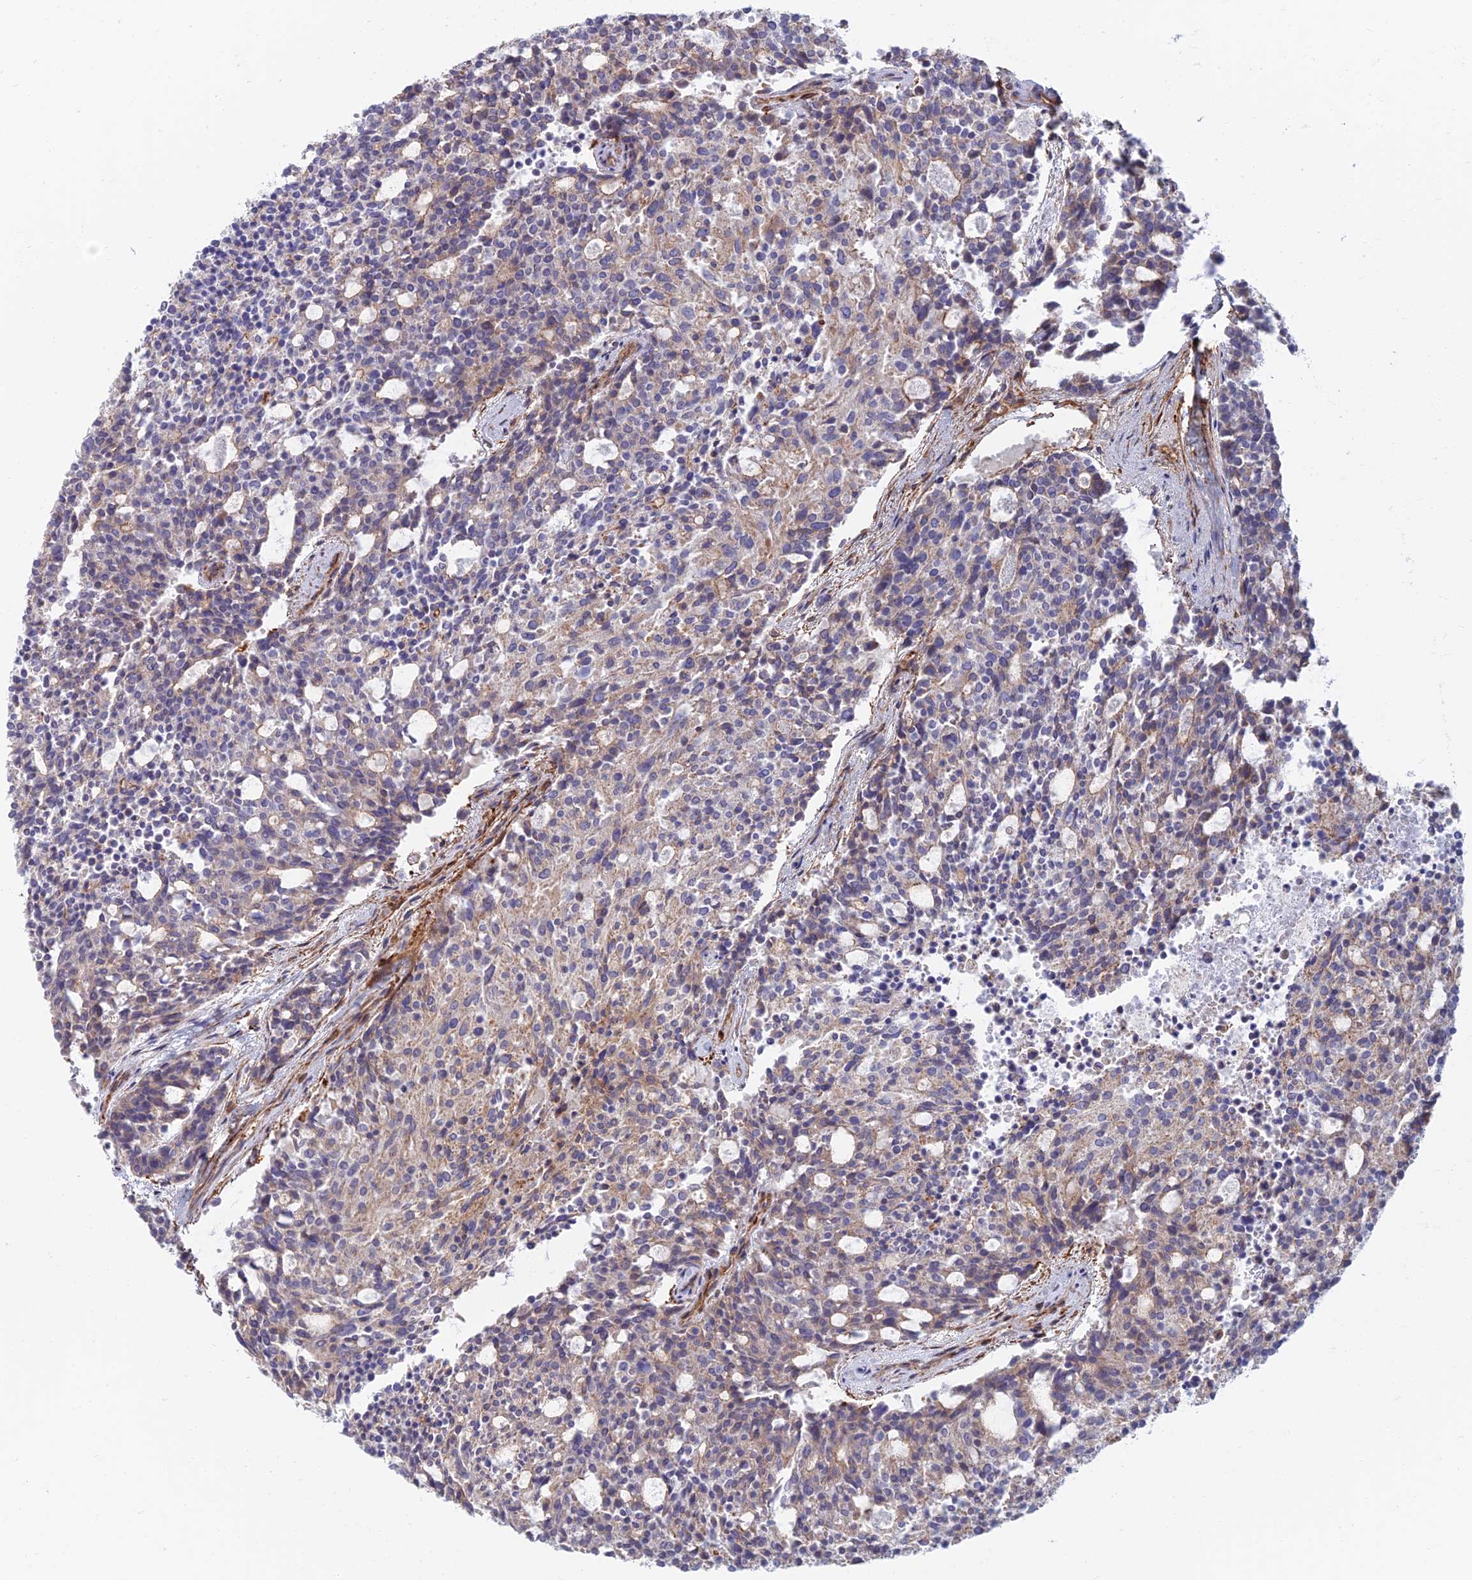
{"staining": {"intensity": "weak", "quantity": "25%-75%", "location": "cytoplasmic/membranous"}, "tissue": "carcinoid", "cell_type": "Tumor cells", "image_type": "cancer", "snomed": [{"axis": "morphology", "description": "Carcinoid, malignant, NOS"}, {"axis": "topography", "description": "Pancreas"}], "caption": "This micrograph demonstrates malignant carcinoid stained with immunohistochemistry to label a protein in brown. The cytoplasmic/membranous of tumor cells show weak positivity for the protein. Nuclei are counter-stained blue.", "gene": "PAK4", "patient": {"sex": "female", "age": 54}}